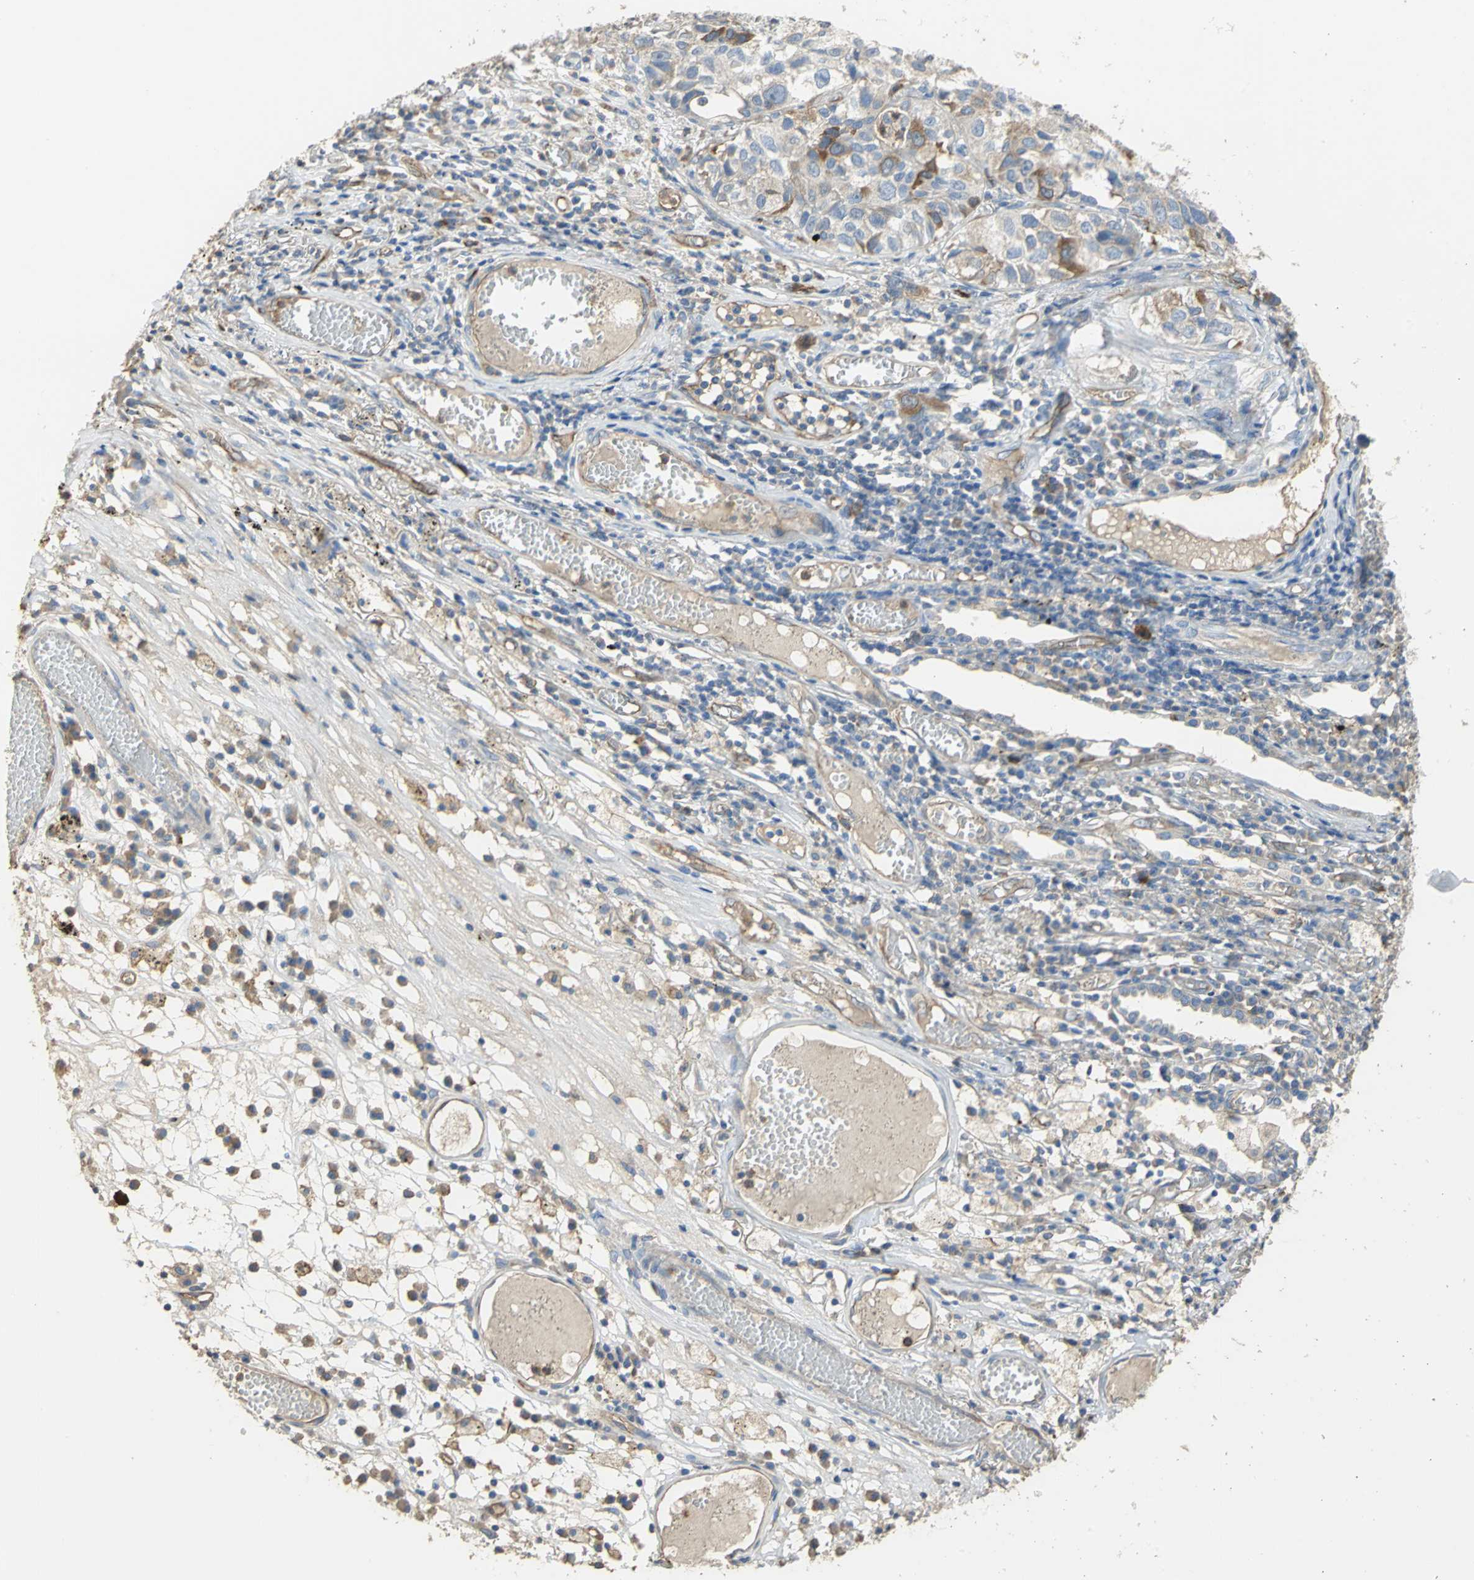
{"staining": {"intensity": "strong", "quantity": "<25%", "location": "cytoplasmic/membranous"}, "tissue": "lung cancer", "cell_type": "Tumor cells", "image_type": "cancer", "snomed": [{"axis": "morphology", "description": "Squamous cell carcinoma, NOS"}, {"axis": "topography", "description": "Lung"}], "caption": "Strong cytoplasmic/membranous staining is identified in about <25% of tumor cells in lung squamous cell carcinoma.", "gene": "DLGAP5", "patient": {"sex": "male", "age": 71}}